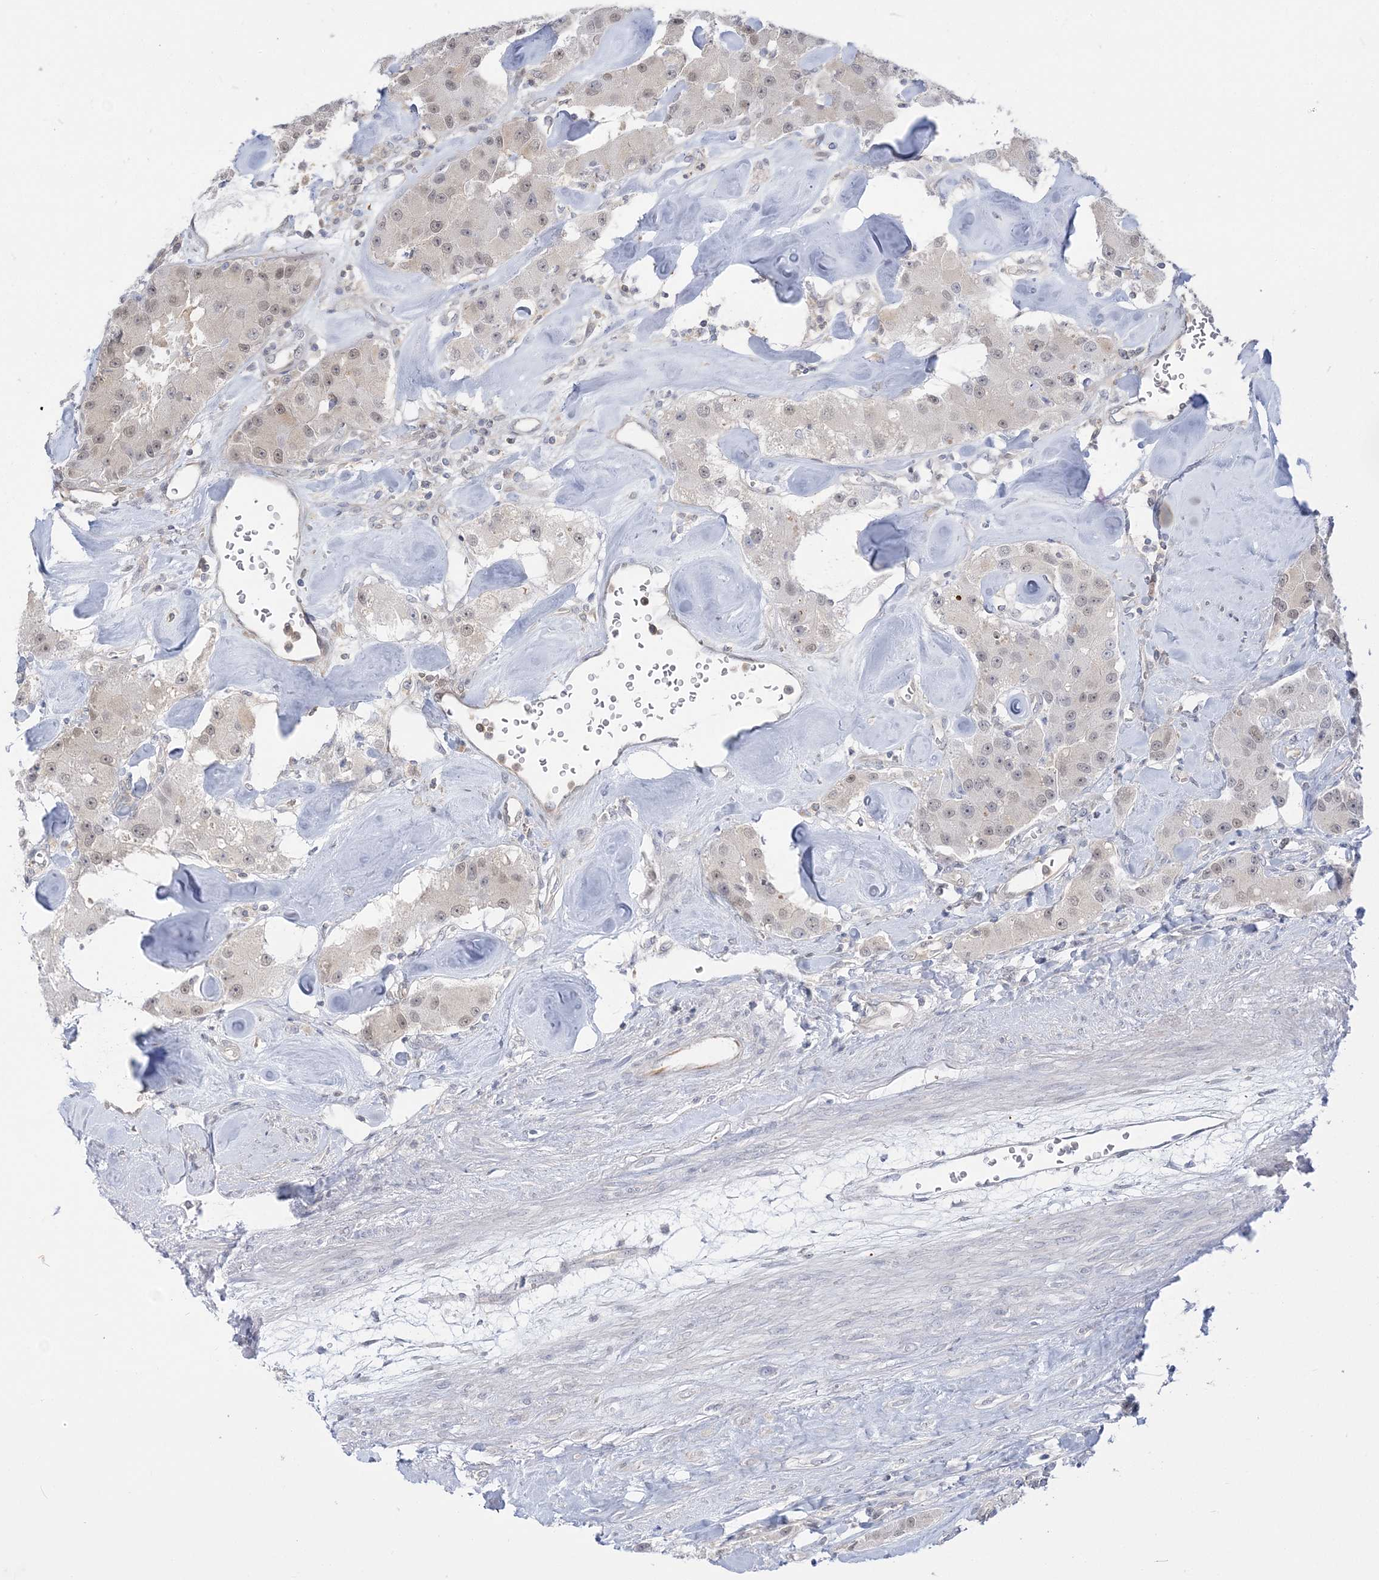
{"staining": {"intensity": "weak", "quantity": "25%-75%", "location": "nuclear"}, "tissue": "carcinoid", "cell_type": "Tumor cells", "image_type": "cancer", "snomed": [{"axis": "morphology", "description": "Carcinoid, malignant, NOS"}, {"axis": "topography", "description": "Pancreas"}], "caption": "Malignant carcinoid was stained to show a protein in brown. There is low levels of weak nuclear expression in approximately 25%-75% of tumor cells.", "gene": "THADA", "patient": {"sex": "male", "age": 41}}